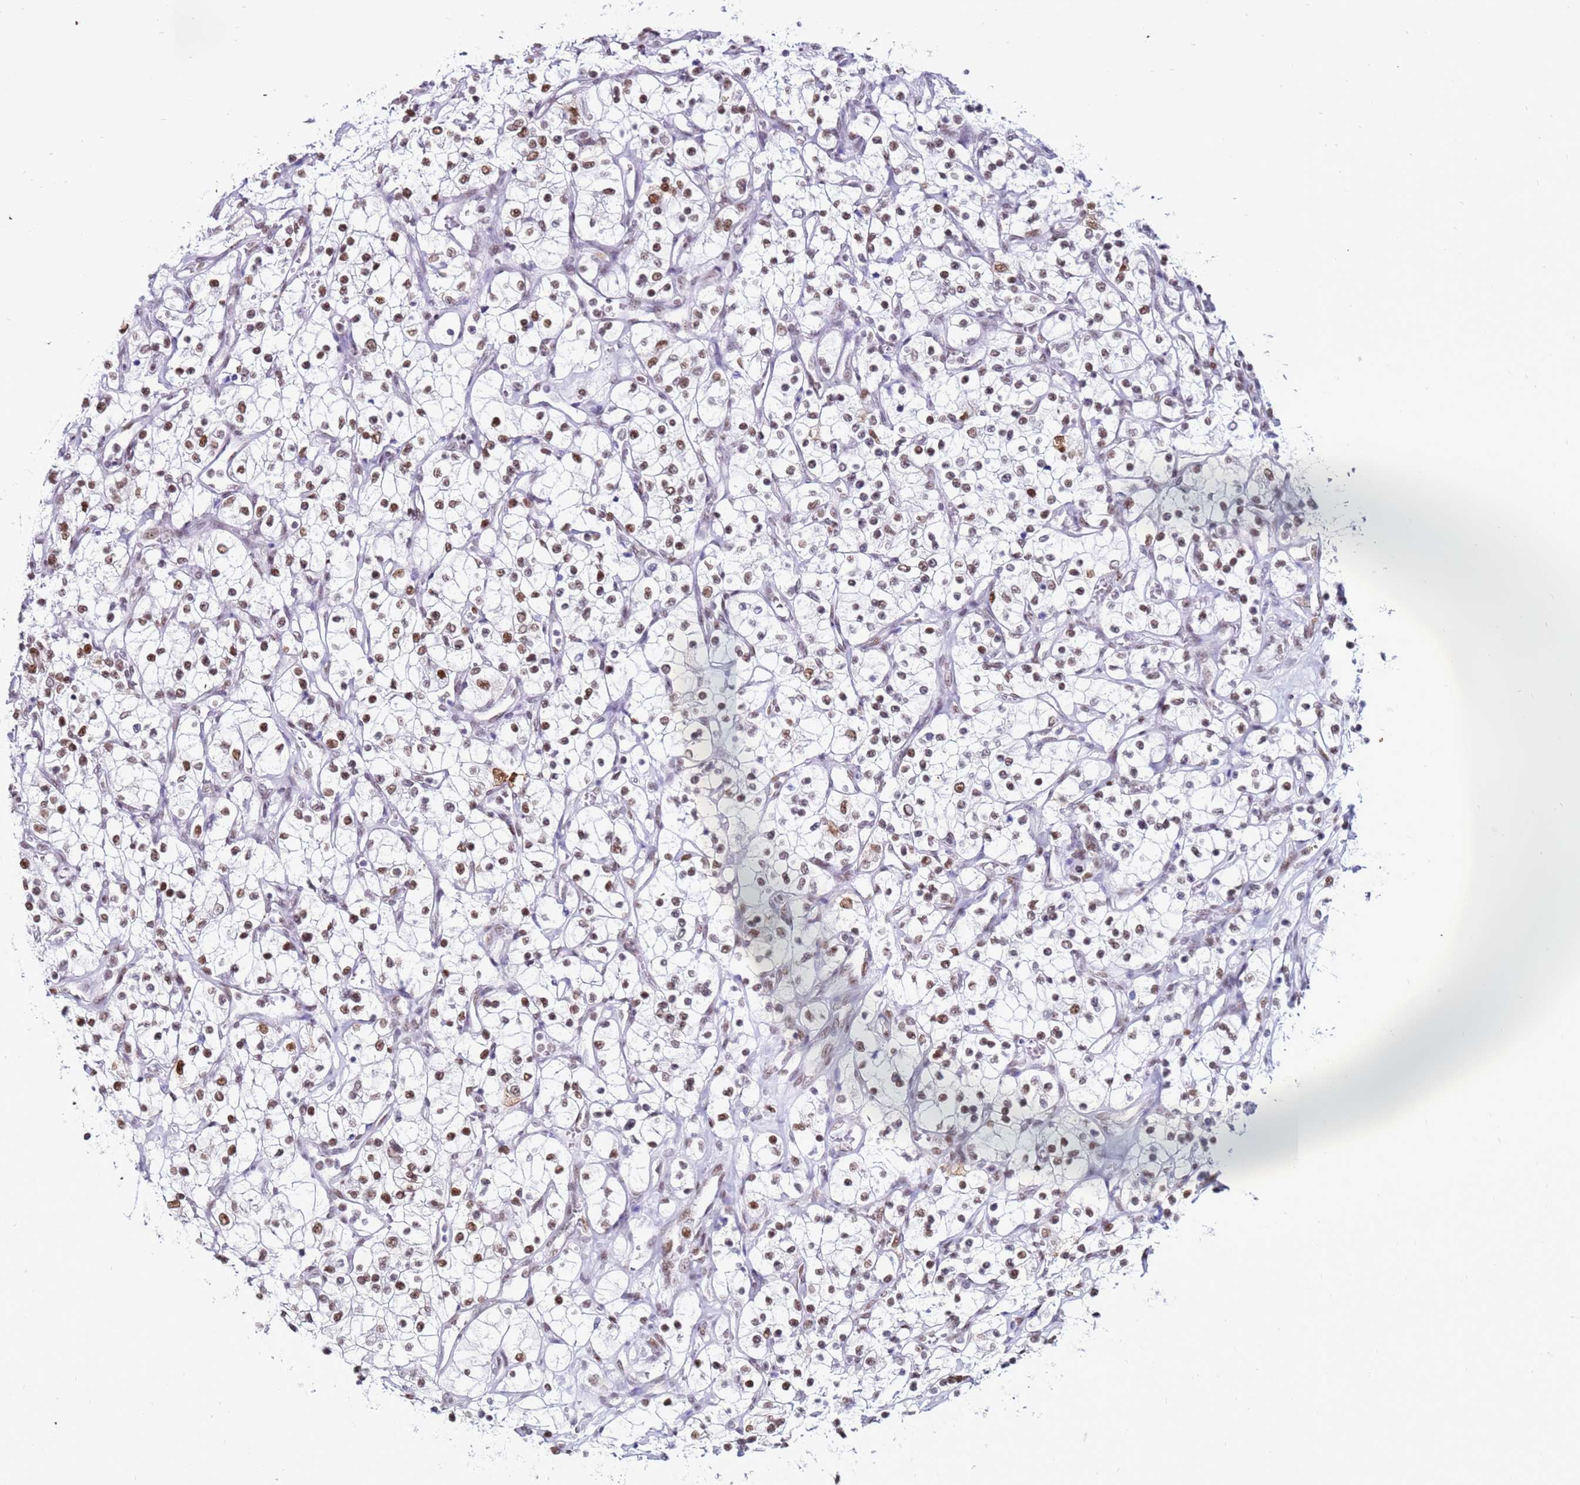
{"staining": {"intensity": "moderate", "quantity": "25%-75%", "location": "nuclear"}, "tissue": "renal cancer", "cell_type": "Tumor cells", "image_type": "cancer", "snomed": [{"axis": "morphology", "description": "Adenocarcinoma, NOS"}, {"axis": "topography", "description": "Kidney"}], "caption": "Renal cancer (adenocarcinoma) stained with a brown dye exhibits moderate nuclear positive positivity in approximately 25%-75% of tumor cells.", "gene": "KPNA4", "patient": {"sex": "female", "age": 69}}